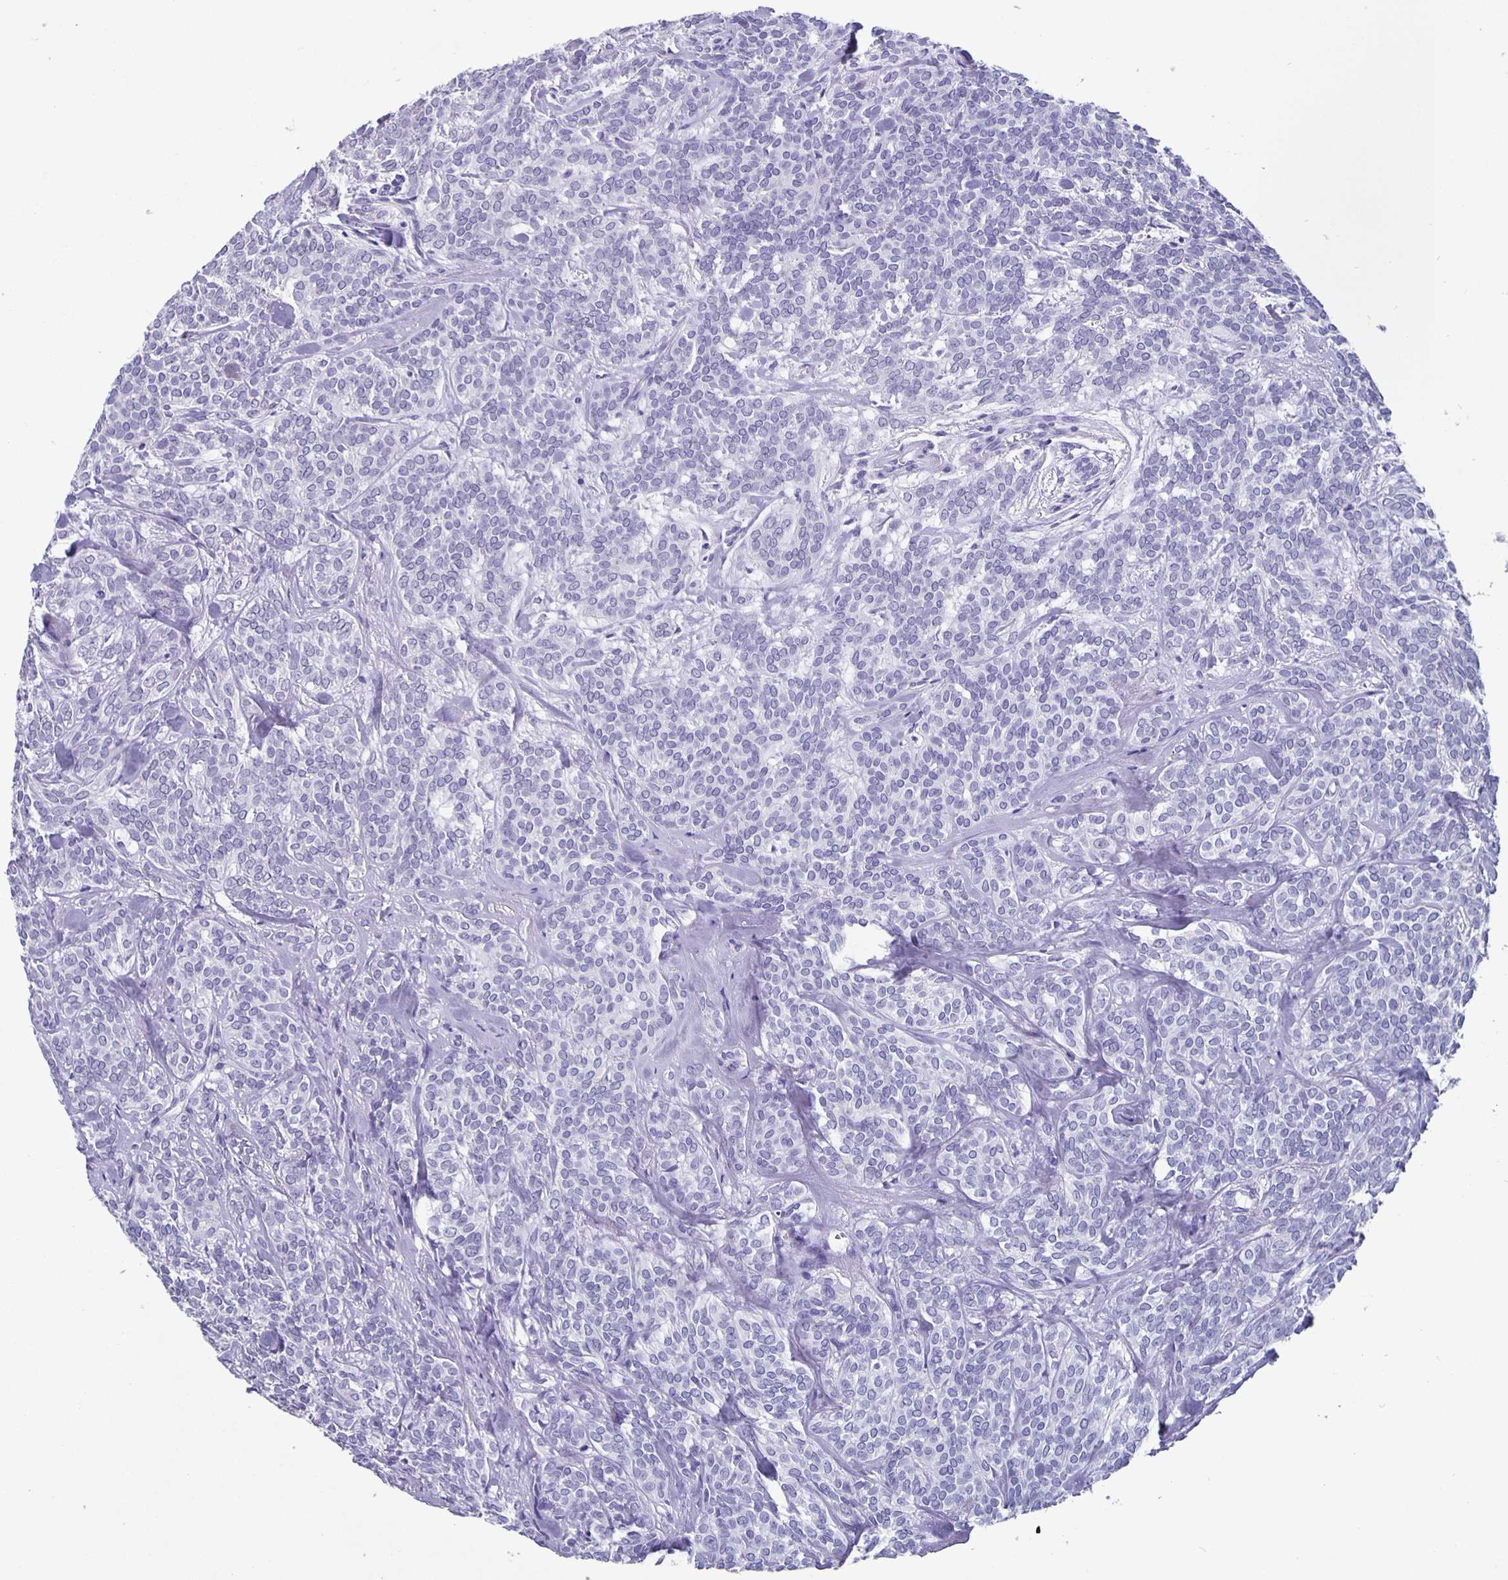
{"staining": {"intensity": "negative", "quantity": "none", "location": "none"}, "tissue": "head and neck cancer", "cell_type": "Tumor cells", "image_type": "cancer", "snomed": [{"axis": "morphology", "description": "Adenocarcinoma, NOS"}, {"axis": "topography", "description": "Head-Neck"}], "caption": "Micrograph shows no significant protein staining in tumor cells of head and neck adenocarcinoma. (DAB IHC, high magnification).", "gene": "SATB2", "patient": {"sex": "female", "age": 57}}